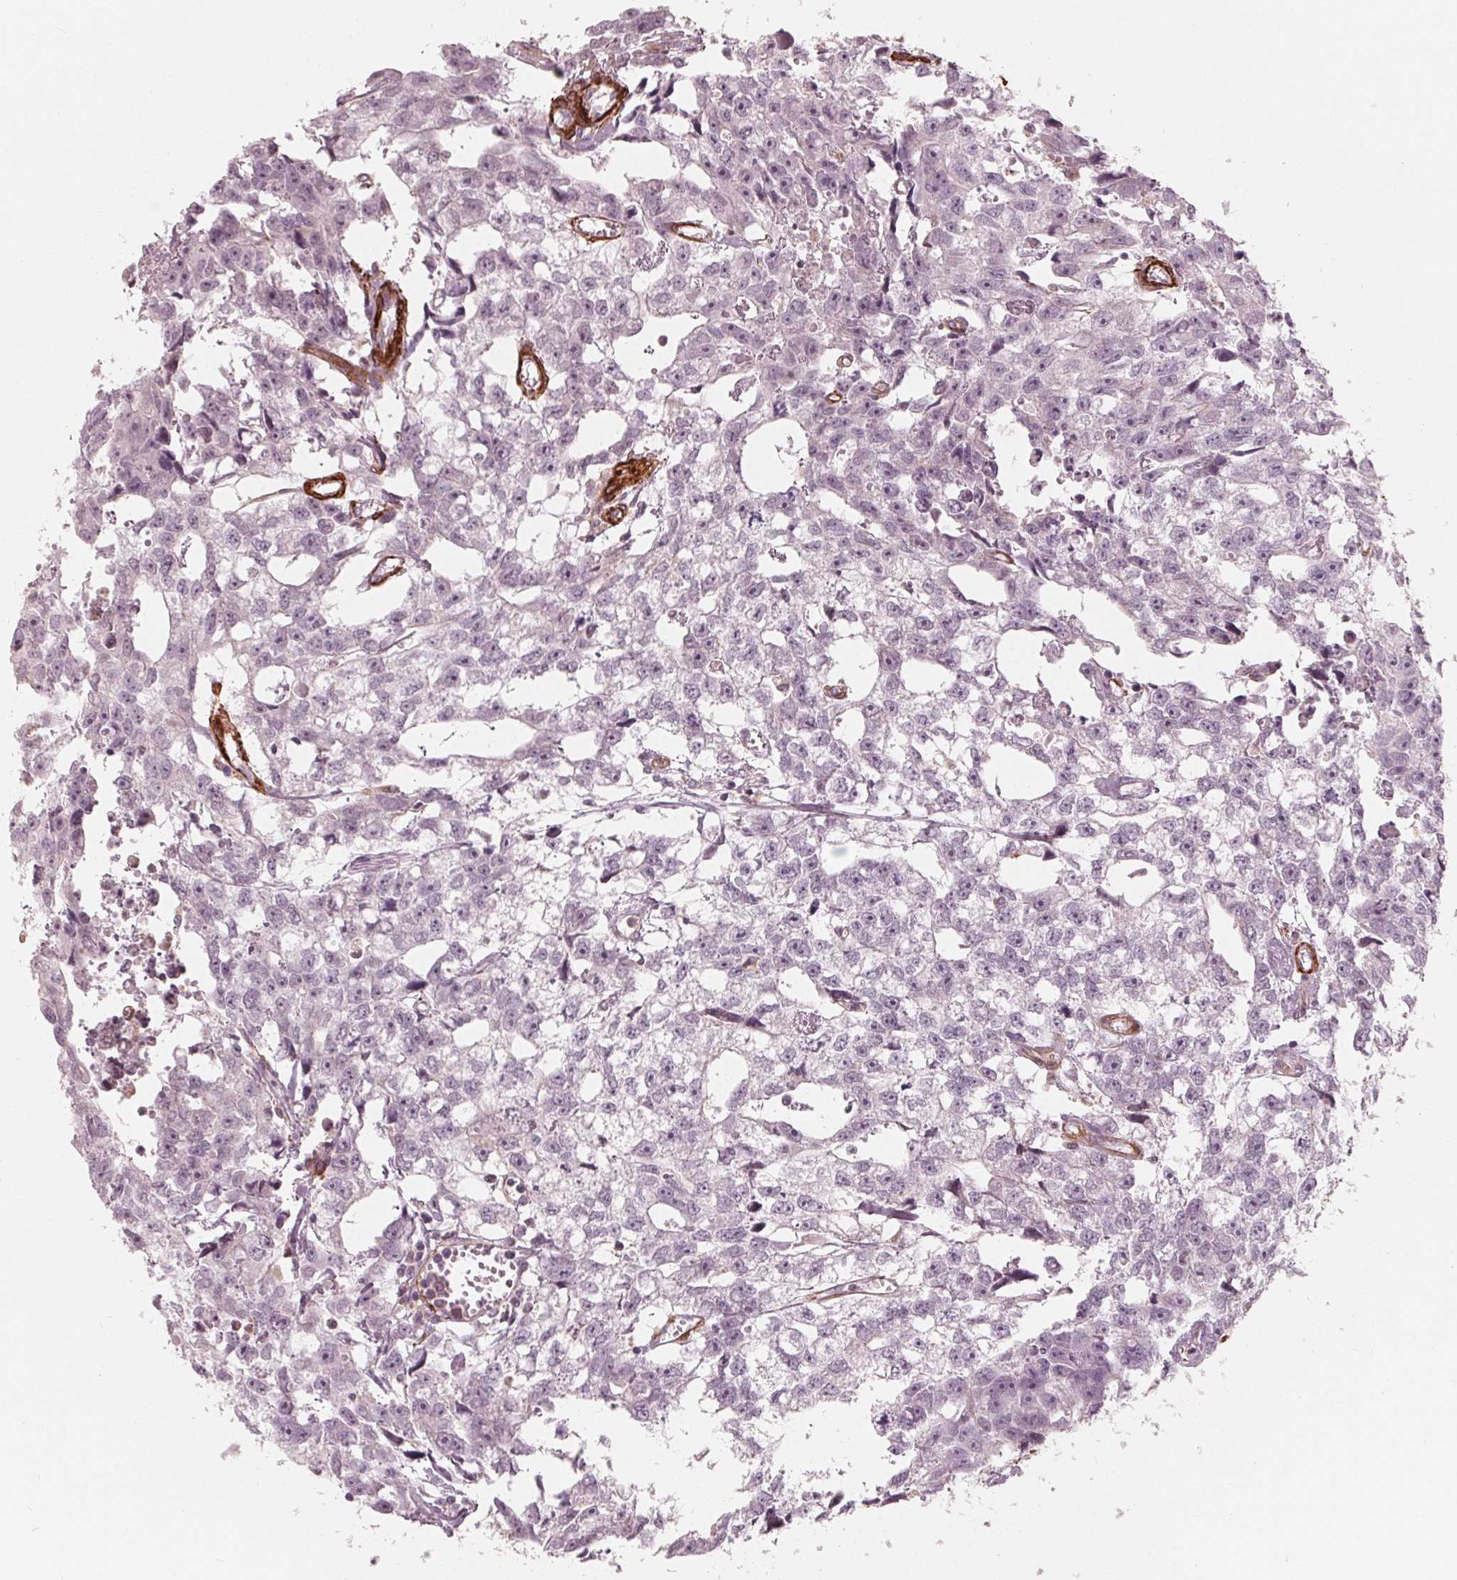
{"staining": {"intensity": "negative", "quantity": "none", "location": "none"}, "tissue": "testis cancer", "cell_type": "Tumor cells", "image_type": "cancer", "snomed": [{"axis": "morphology", "description": "Carcinoma, Embryonal, NOS"}, {"axis": "morphology", "description": "Teratoma, malignant, NOS"}, {"axis": "topography", "description": "Testis"}], "caption": "Testis cancer stained for a protein using IHC reveals no expression tumor cells.", "gene": "MIER3", "patient": {"sex": "male", "age": 44}}